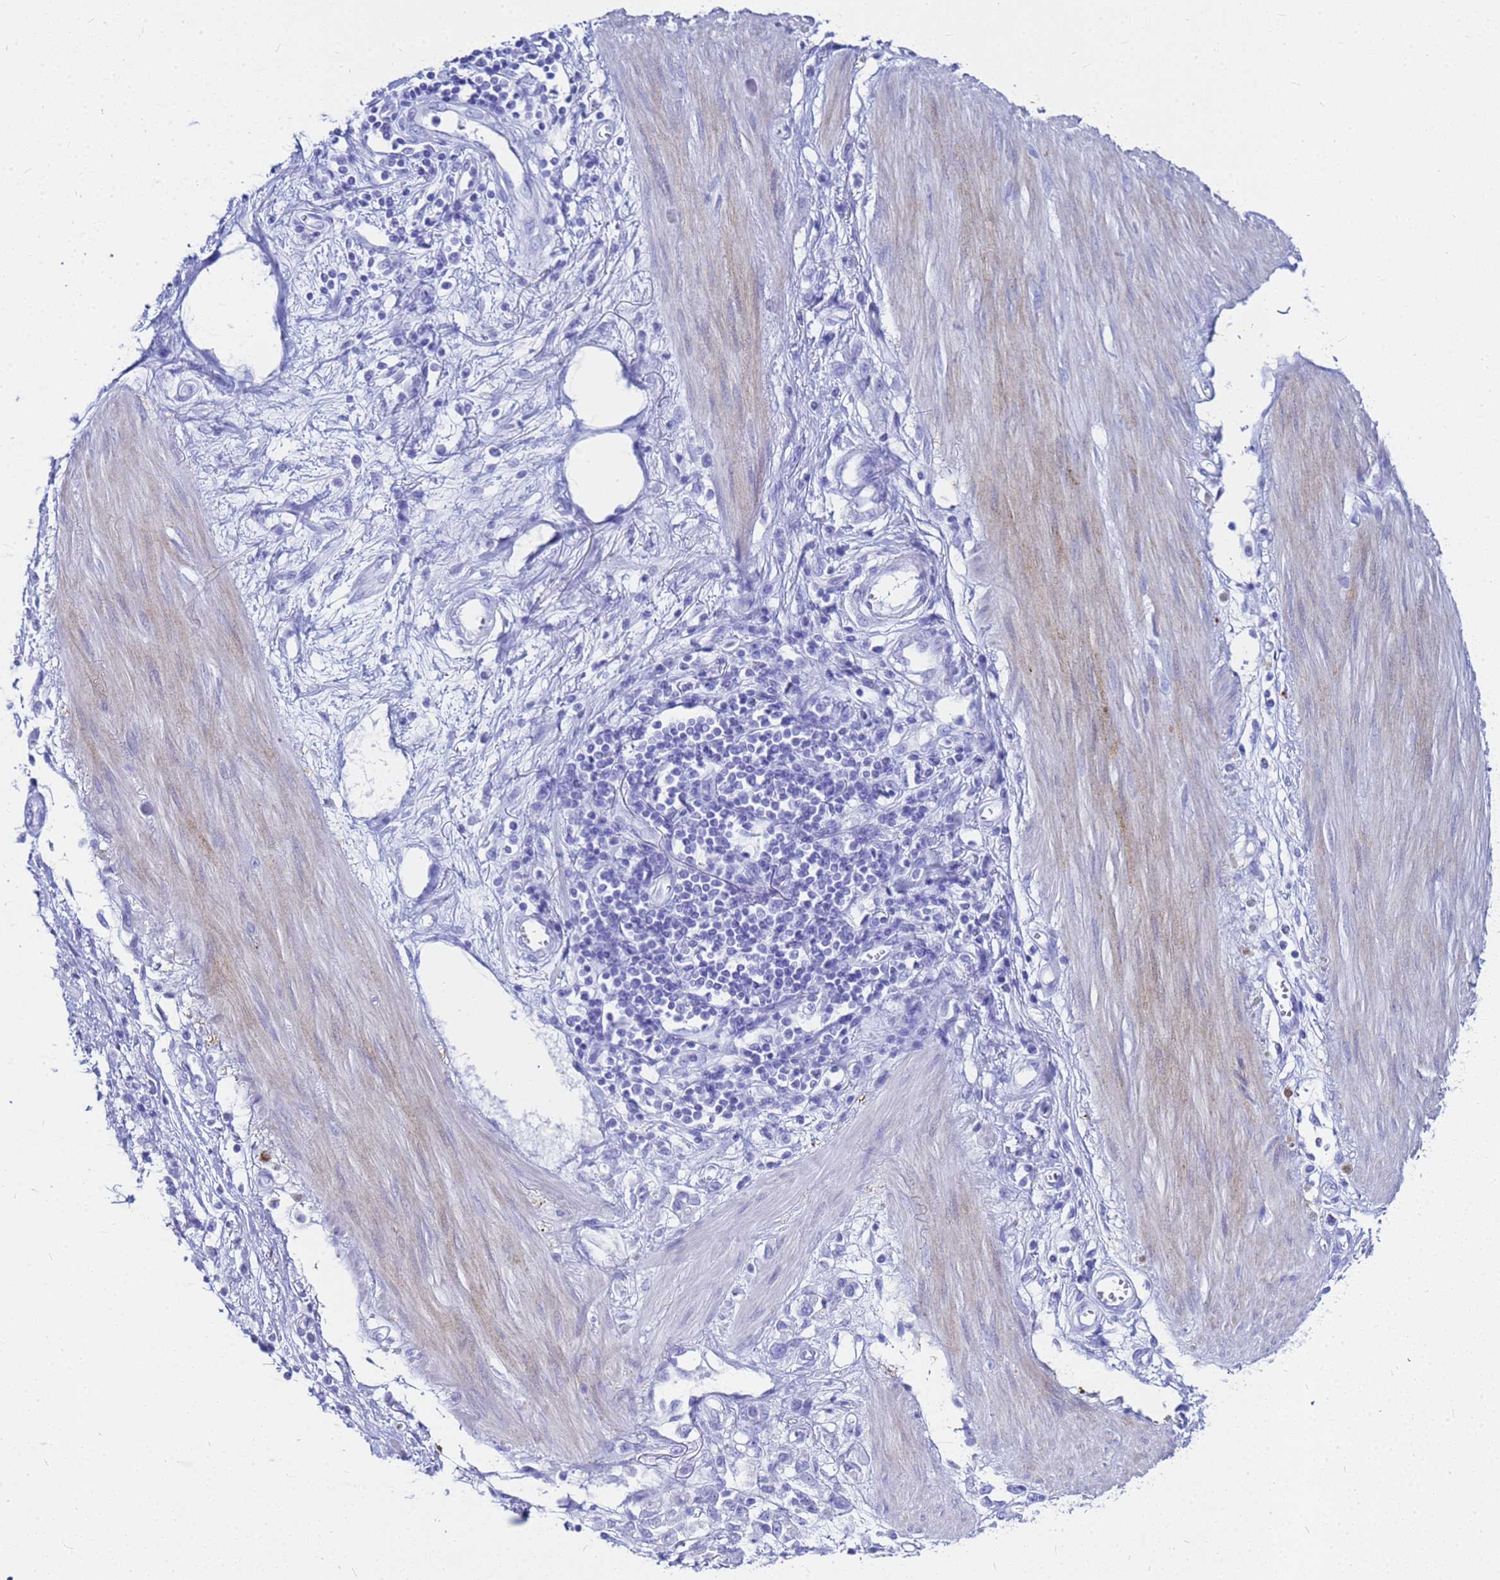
{"staining": {"intensity": "negative", "quantity": "none", "location": "none"}, "tissue": "stomach cancer", "cell_type": "Tumor cells", "image_type": "cancer", "snomed": [{"axis": "morphology", "description": "Adenocarcinoma, NOS"}, {"axis": "topography", "description": "Stomach"}], "caption": "Immunohistochemical staining of human stomach adenocarcinoma displays no significant staining in tumor cells. (DAB immunohistochemistry with hematoxylin counter stain).", "gene": "CKB", "patient": {"sex": "female", "age": 76}}